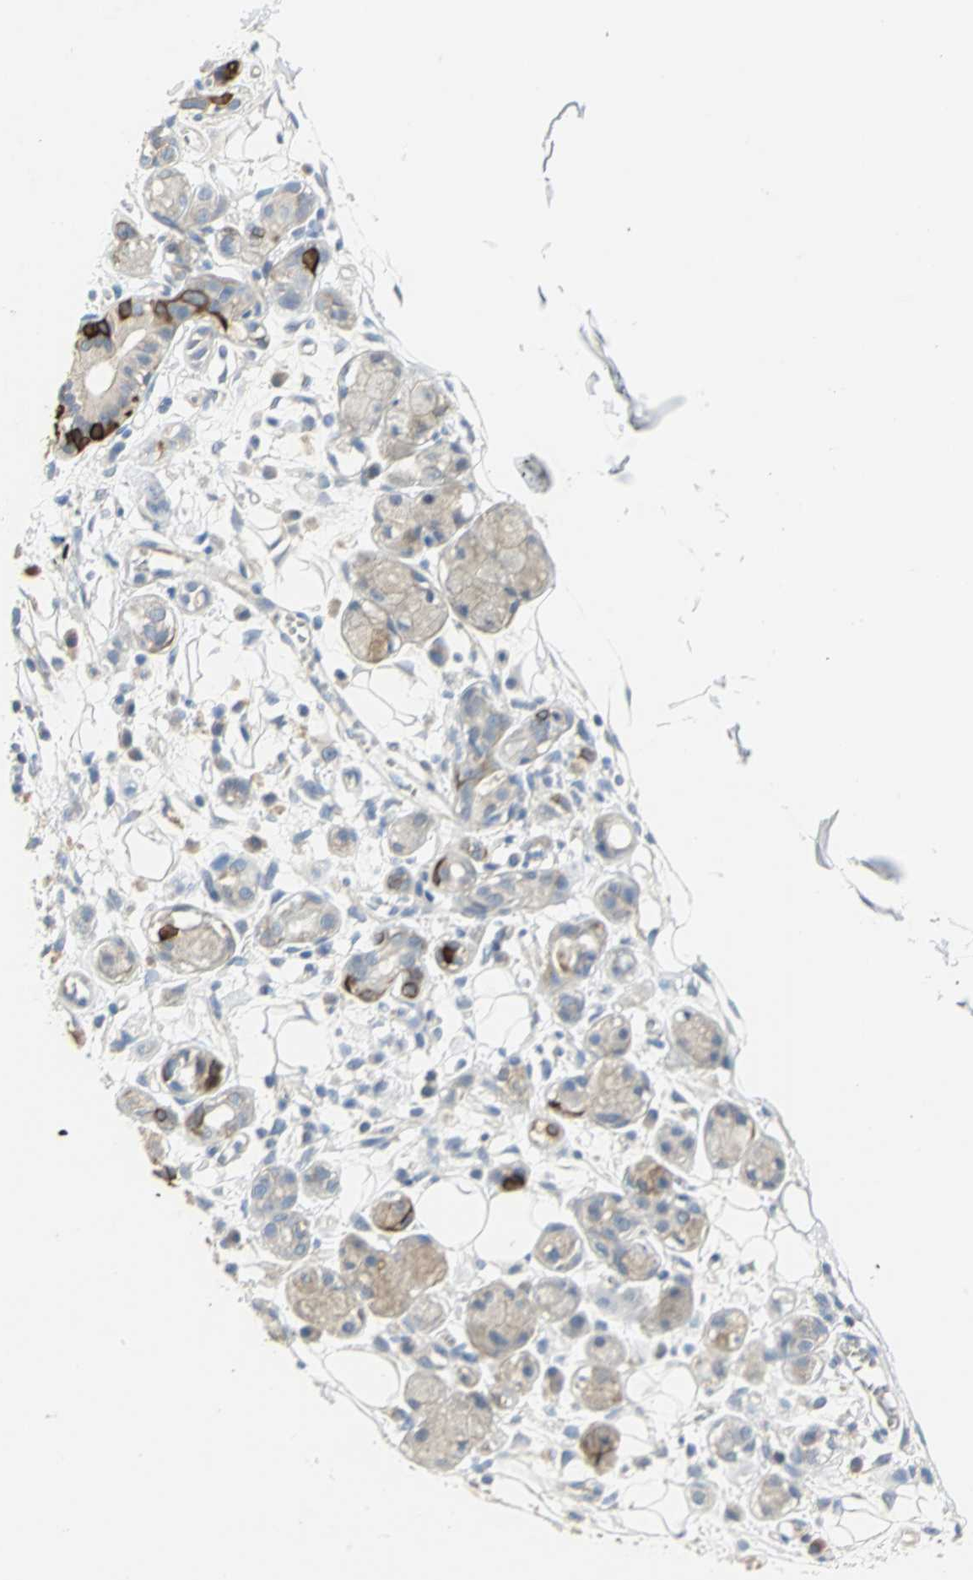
{"staining": {"intensity": "negative", "quantity": "none", "location": "none"}, "tissue": "adipose tissue", "cell_type": "Adipocytes", "image_type": "normal", "snomed": [{"axis": "morphology", "description": "Normal tissue, NOS"}, {"axis": "morphology", "description": "Inflammation, NOS"}, {"axis": "topography", "description": "Vascular tissue"}, {"axis": "topography", "description": "Salivary gland"}], "caption": "Adipose tissue was stained to show a protein in brown. There is no significant staining in adipocytes. (DAB (3,3'-diaminobenzidine) immunohistochemistry (IHC), high magnification).", "gene": "HTR1F", "patient": {"sex": "female", "age": 75}}